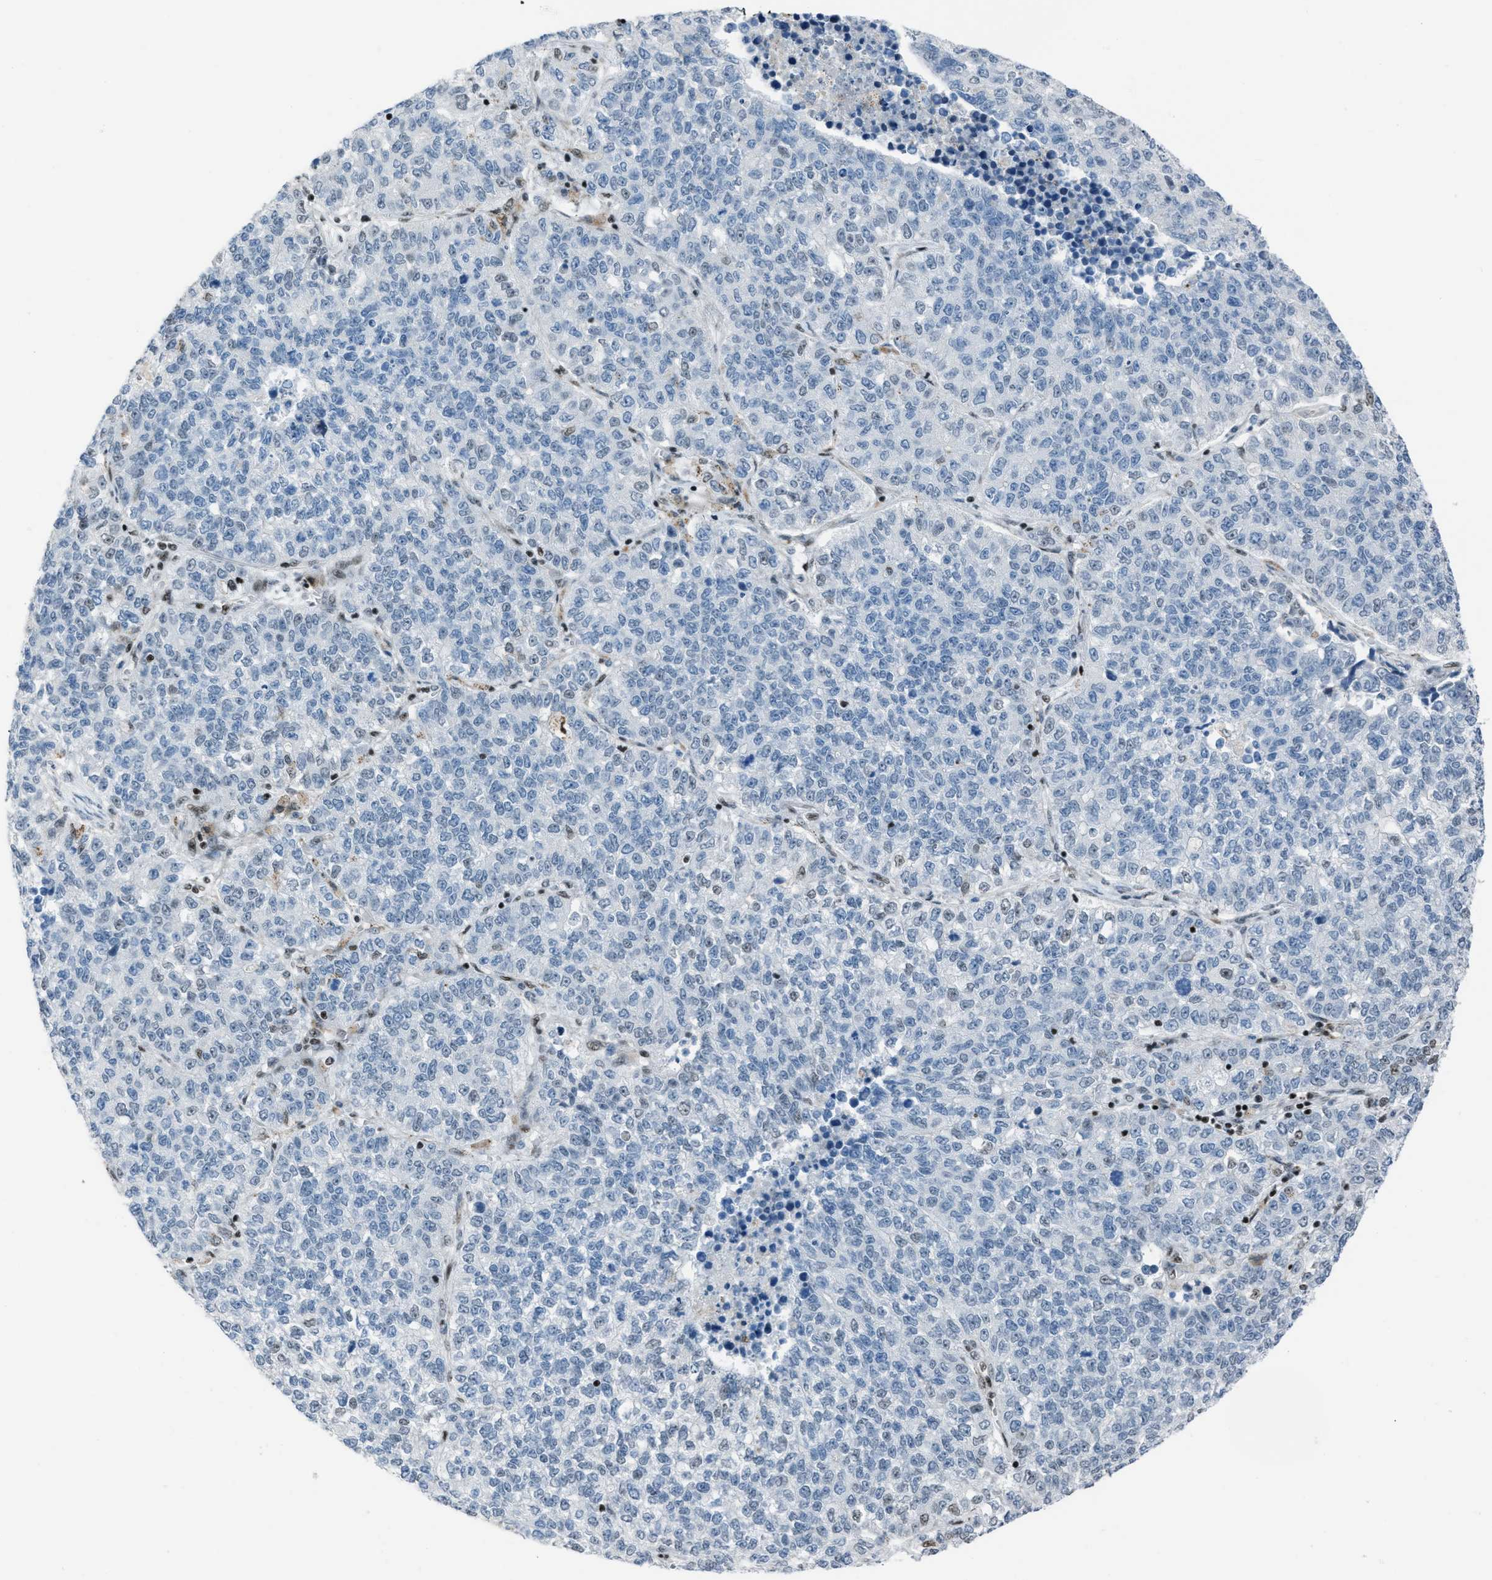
{"staining": {"intensity": "negative", "quantity": "none", "location": "none"}, "tissue": "lung cancer", "cell_type": "Tumor cells", "image_type": "cancer", "snomed": [{"axis": "morphology", "description": "Adenocarcinoma, NOS"}, {"axis": "topography", "description": "Lung"}], "caption": "The photomicrograph reveals no staining of tumor cells in lung adenocarcinoma.", "gene": "SLFN5", "patient": {"sex": "male", "age": 49}}